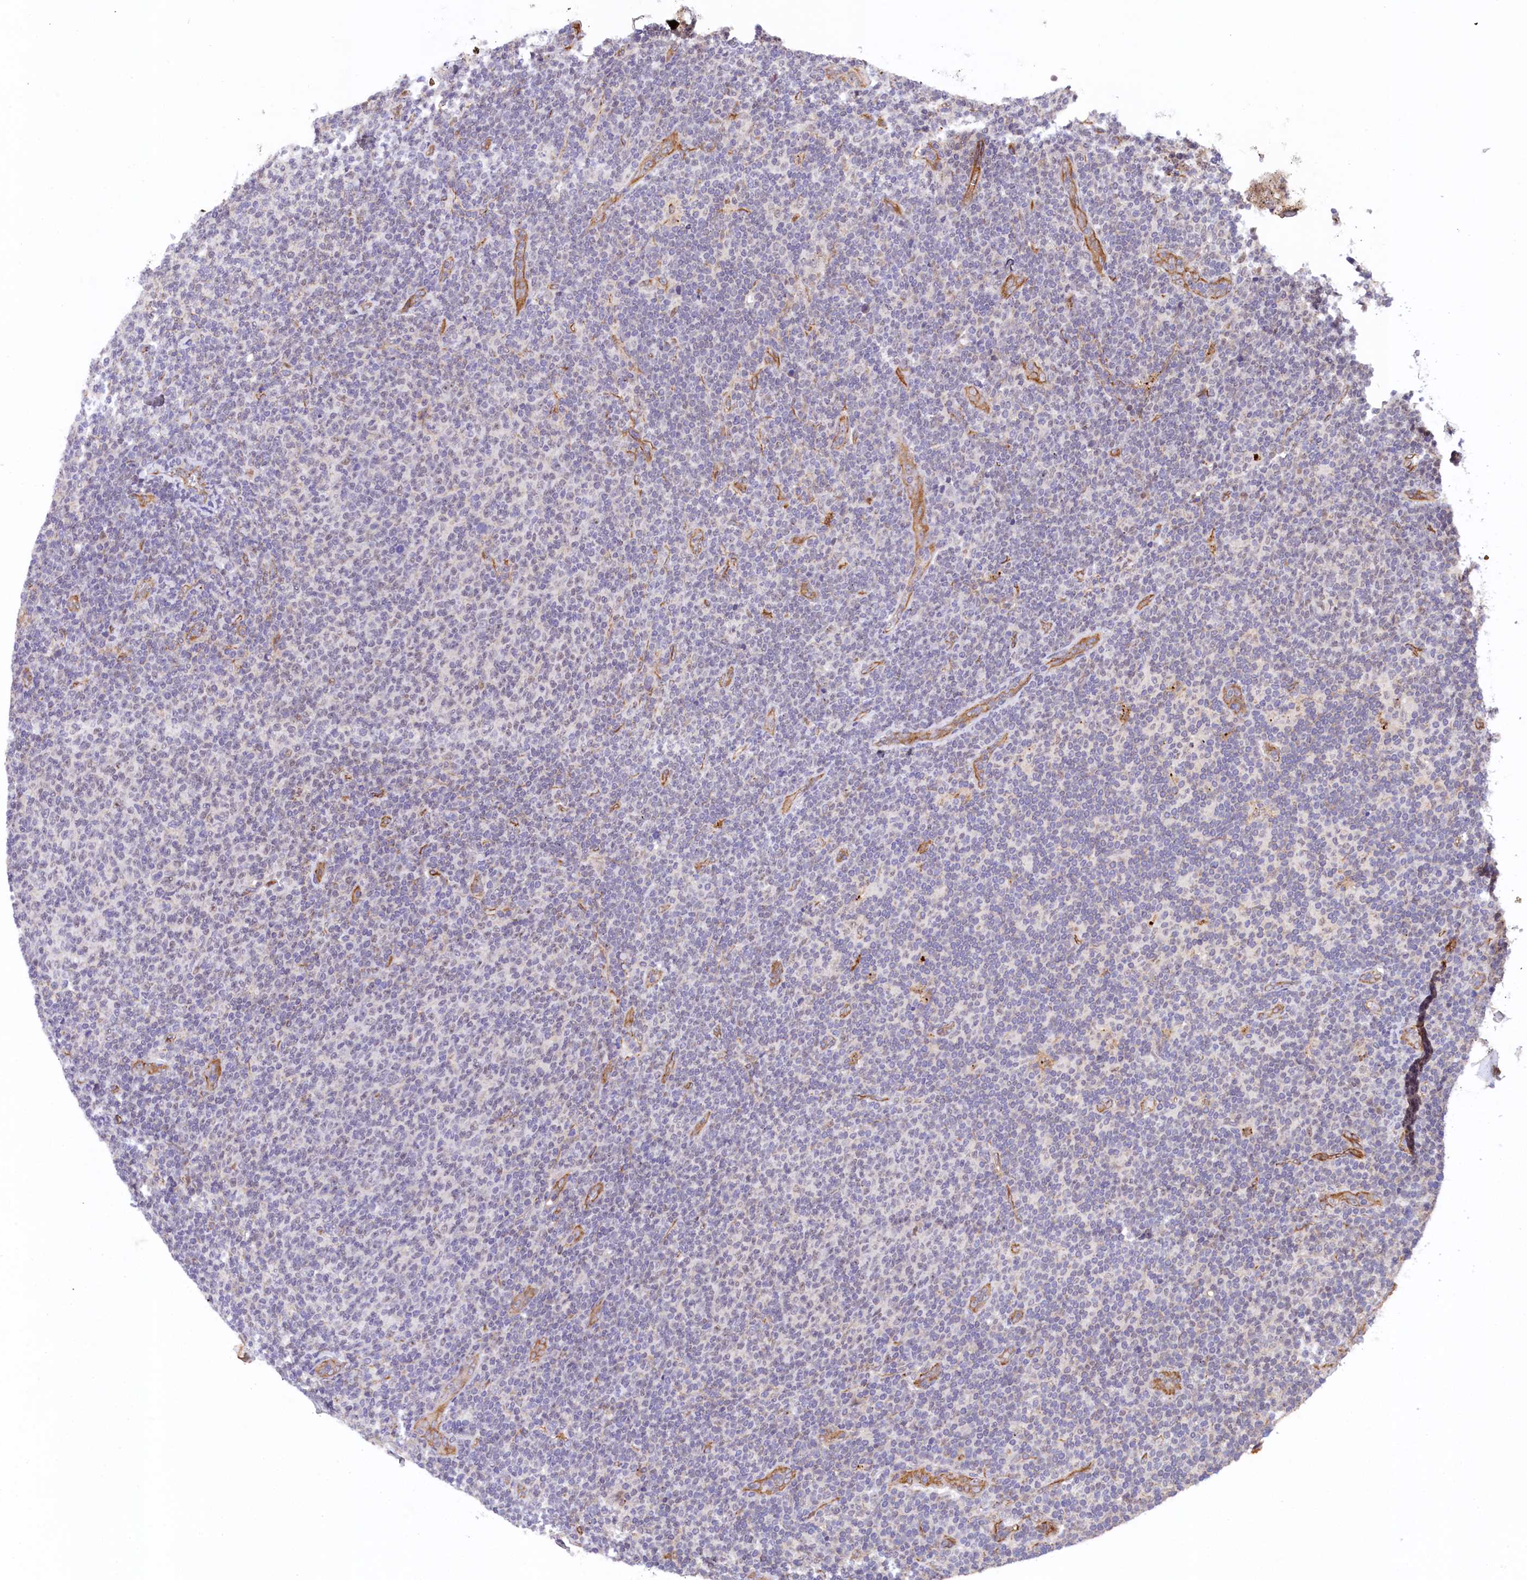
{"staining": {"intensity": "negative", "quantity": "none", "location": "none"}, "tissue": "lymphoma", "cell_type": "Tumor cells", "image_type": "cancer", "snomed": [{"axis": "morphology", "description": "Malignant lymphoma, non-Hodgkin's type, Low grade"}, {"axis": "topography", "description": "Lymph node"}], "caption": "IHC micrograph of neoplastic tissue: malignant lymphoma, non-Hodgkin's type (low-grade) stained with DAB displays no significant protein expression in tumor cells.", "gene": "ARL14EP", "patient": {"sex": "male", "age": 66}}